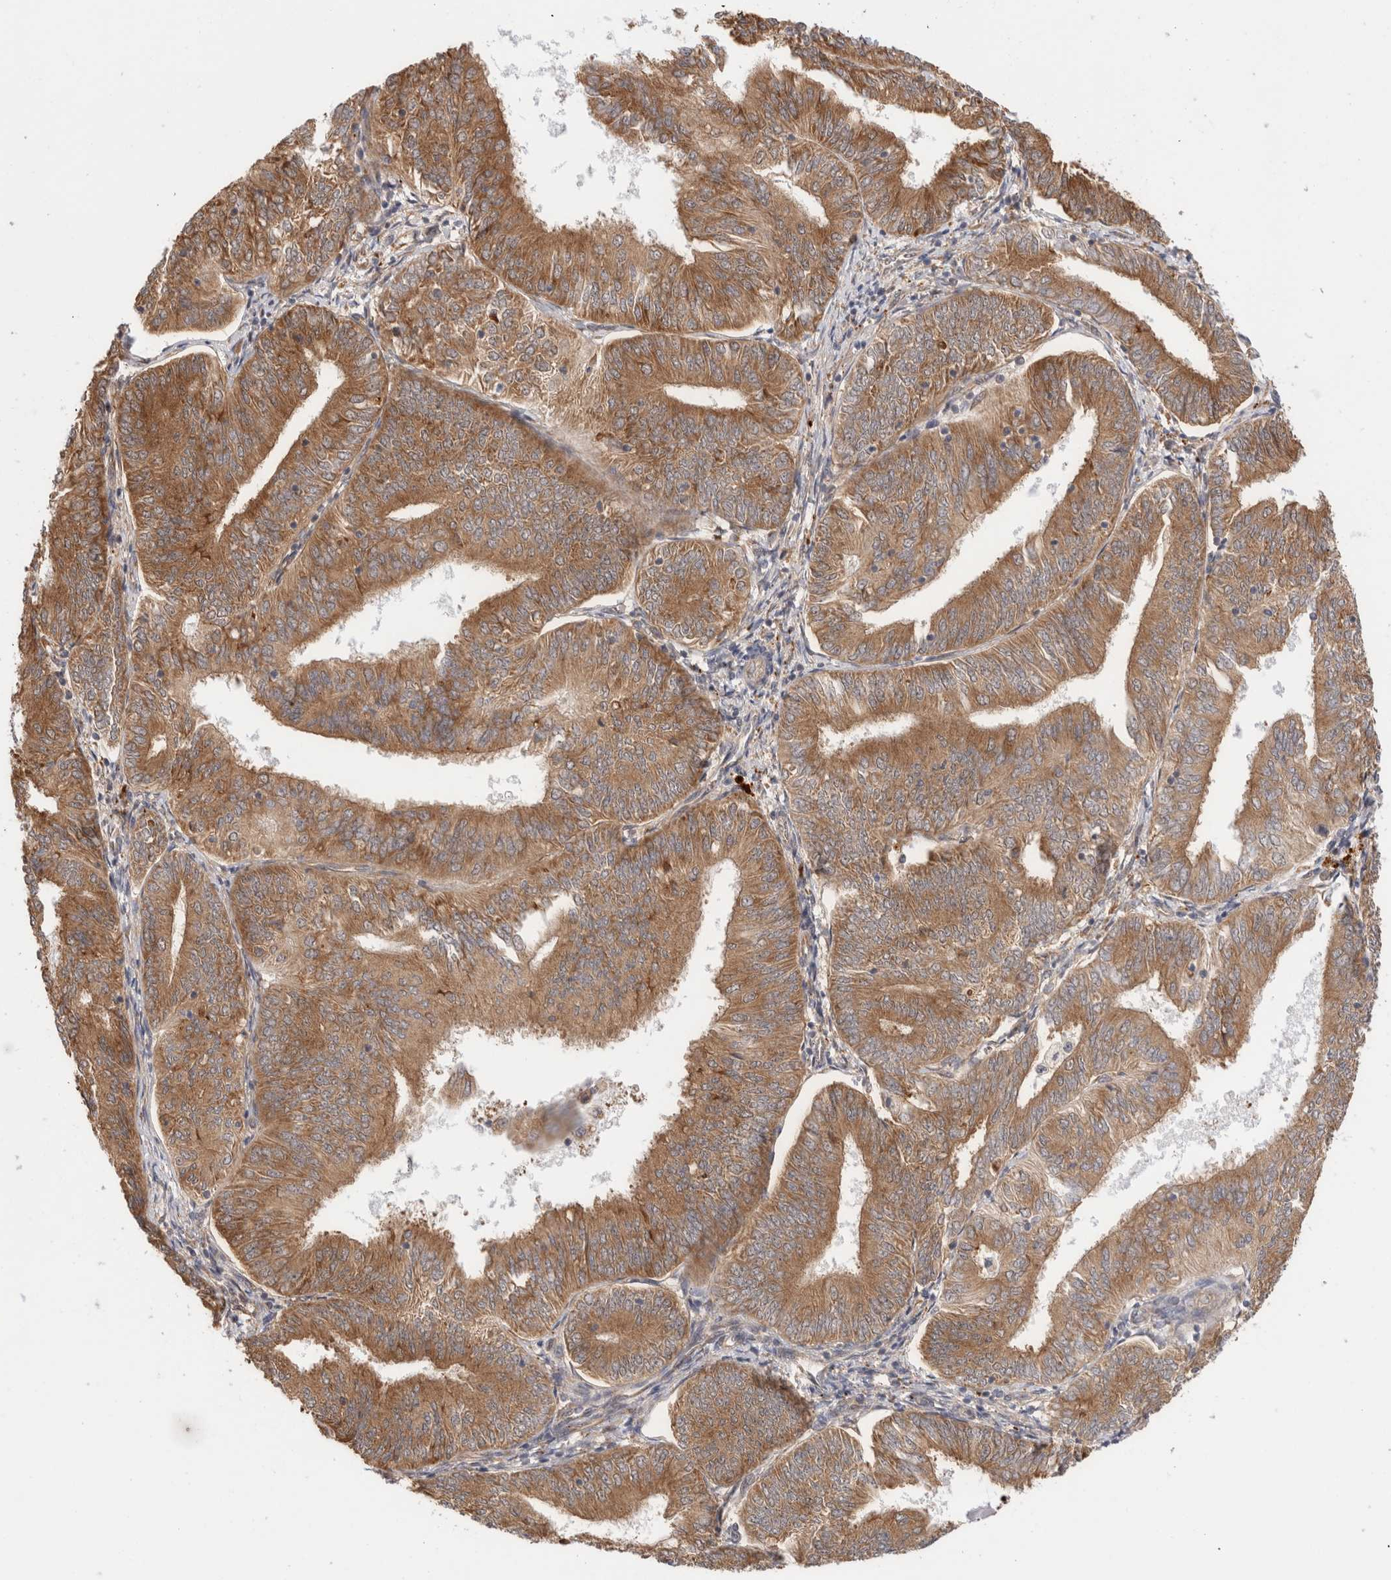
{"staining": {"intensity": "moderate", "quantity": ">75%", "location": "cytoplasmic/membranous"}, "tissue": "endometrial cancer", "cell_type": "Tumor cells", "image_type": "cancer", "snomed": [{"axis": "morphology", "description": "Adenocarcinoma, NOS"}, {"axis": "topography", "description": "Endometrium"}], "caption": "This micrograph shows immunohistochemistry (IHC) staining of human endometrial adenocarcinoma, with medium moderate cytoplasmic/membranous positivity in approximately >75% of tumor cells.", "gene": "ACTL9", "patient": {"sex": "female", "age": 58}}